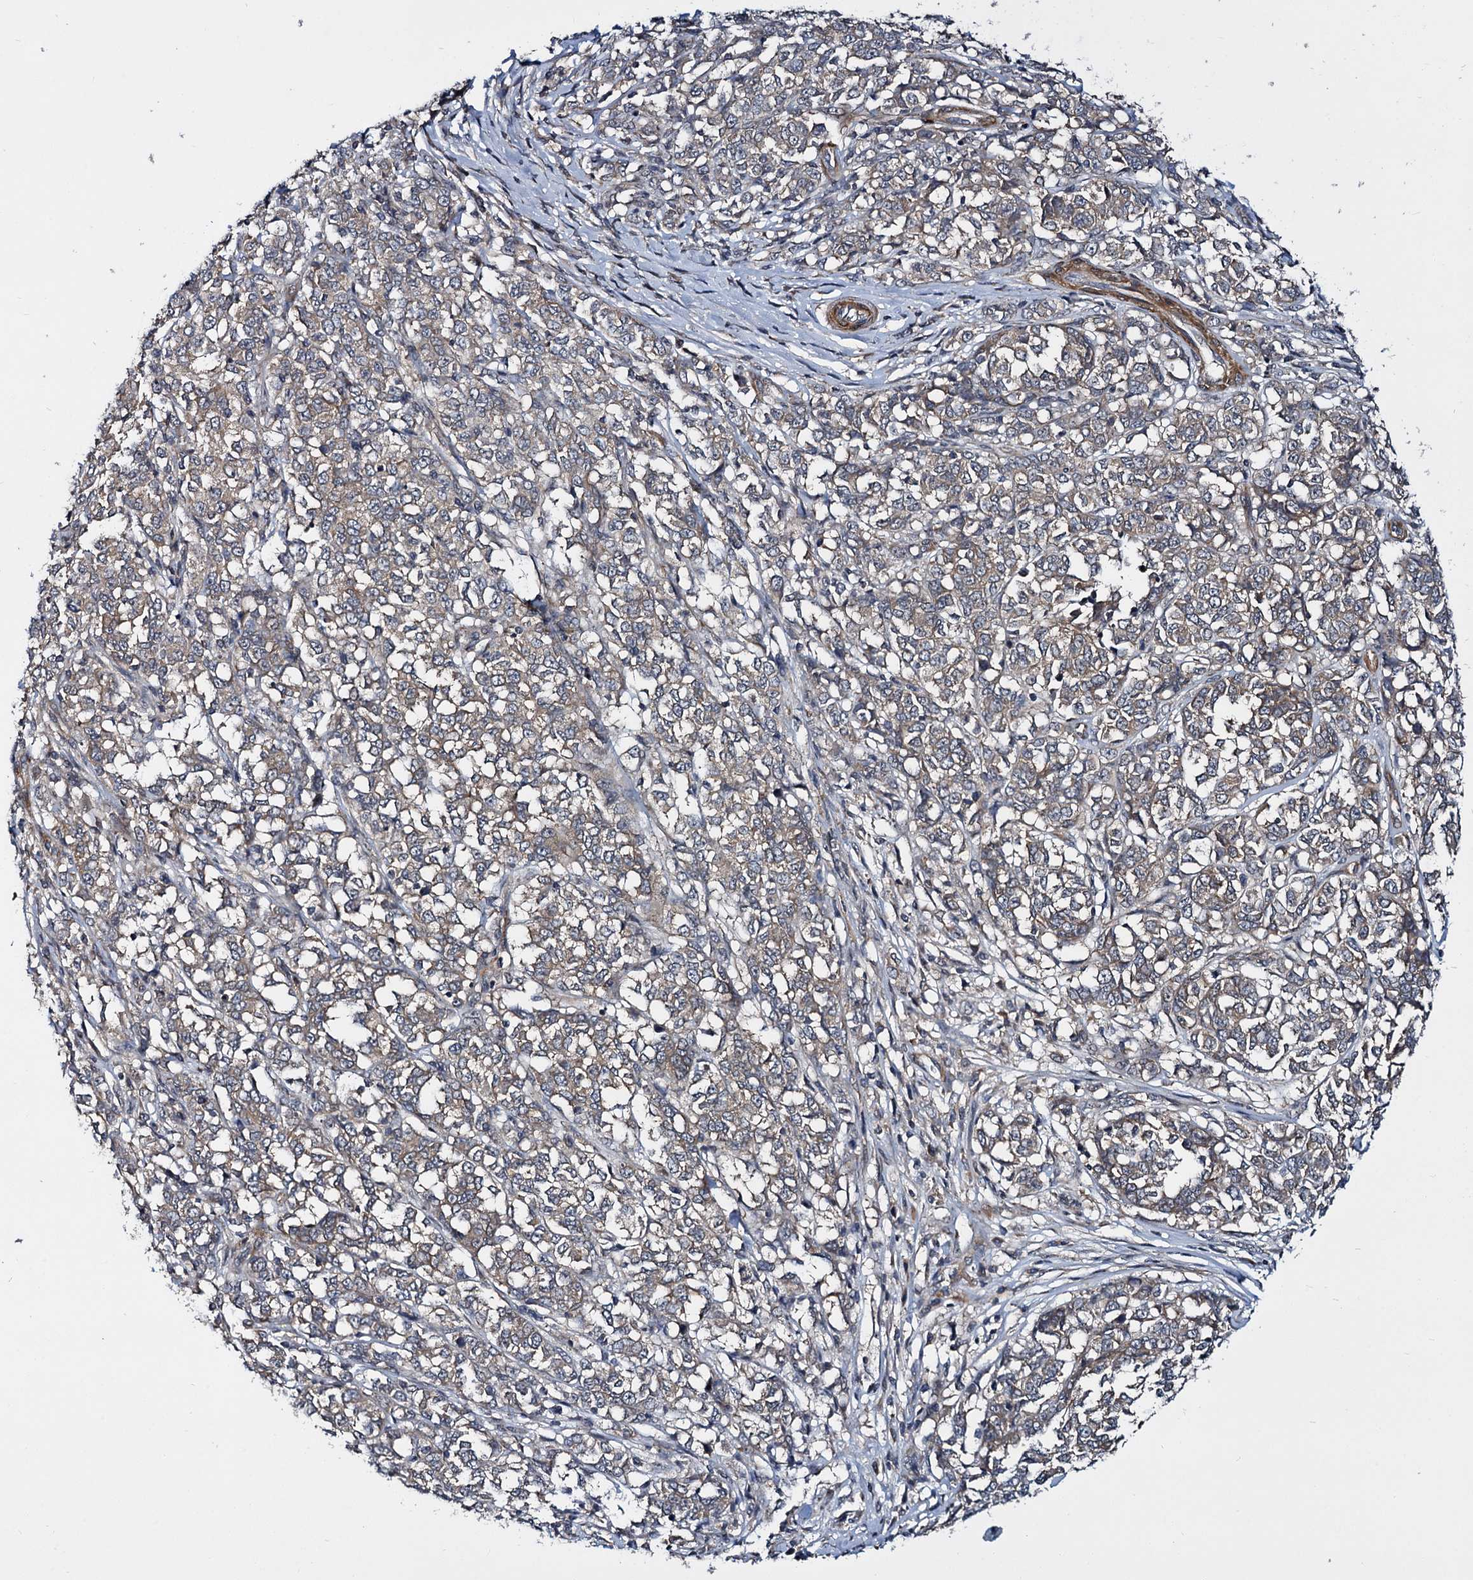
{"staining": {"intensity": "weak", "quantity": "25%-75%", "location": "cytoplasmic/membranous"}, "tissue": "melanoma", "cell_type": "Tumor cells", "image_type": "cancer", "snomed": [{"axis": "morphology", "description": "Malignant melanoma, NOS"}, {"axis": "topography", "description": "Skin"}], "caption": "This micrograph shows immunohistochemistry (IHC) staining of human malignant melanoma, with low weak cytoplasmic/membranous staining in approximately 25%-75% of tumor cells.", "gene": "ARHGAP42", "patient": {"sex": "female", "age": 72}}